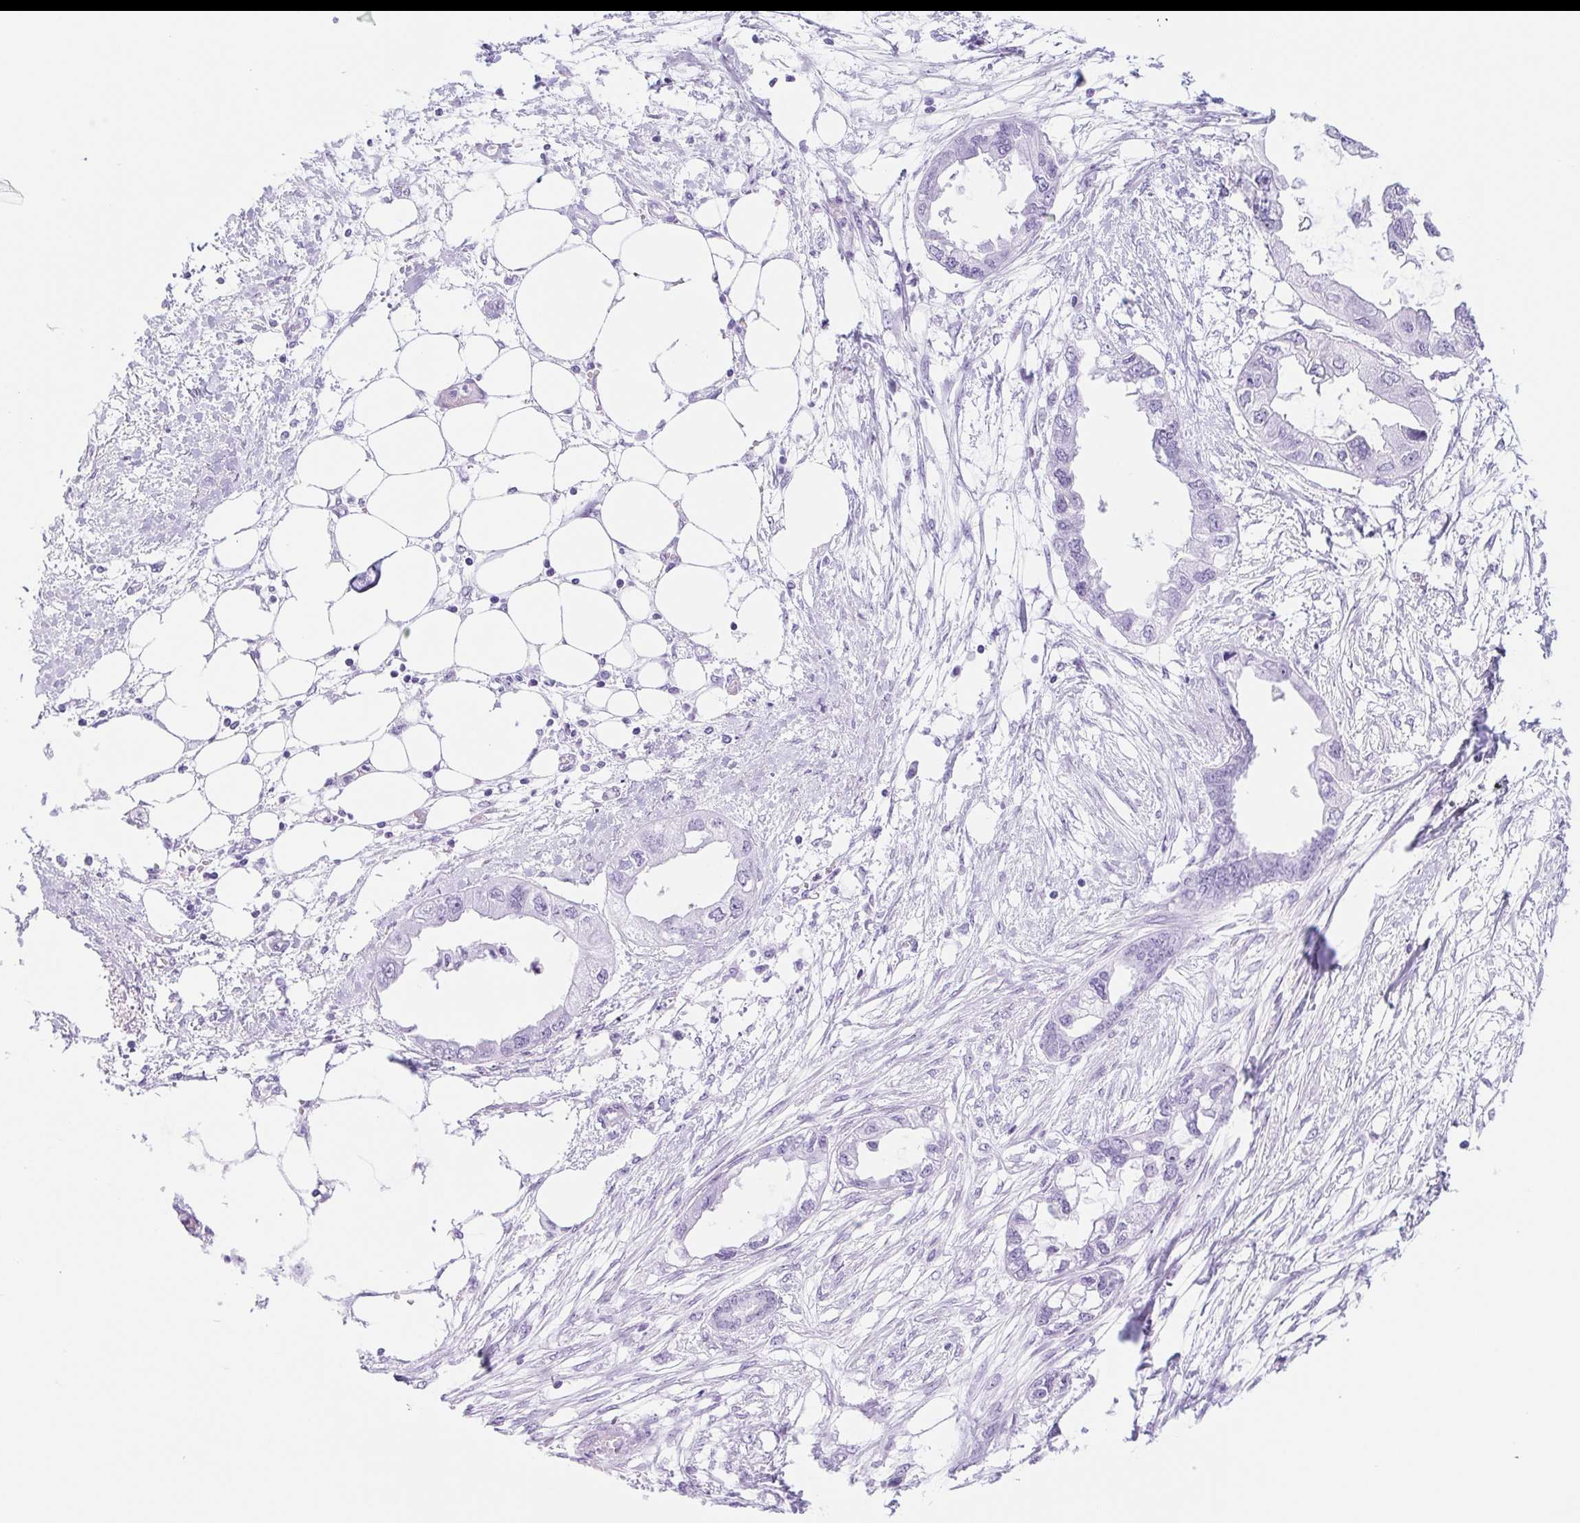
{"staining": {"intensity": "negative", "quantity": "none", "location": "none"}, "tissue": "endometrial cancer", "cell_type": "Tumor cells", "image_type": "cancer", "snomed": [{"axis": "morphology", "description": "Adenocarcinoma, NOS"}, {"axis": "morphology", "description": "Adenocarcinoma, metastatic, NOS"}, {"axis": "topography", "description": "Adipose tissue"}, {"axis": "topography", "description": "Endometrium"}], "caption": "The histopathology image reveals no staining of tumor cells in endometrial cancer.", "gene": "CYP21A2", "patient": {"sex": "female", "age": 67}}